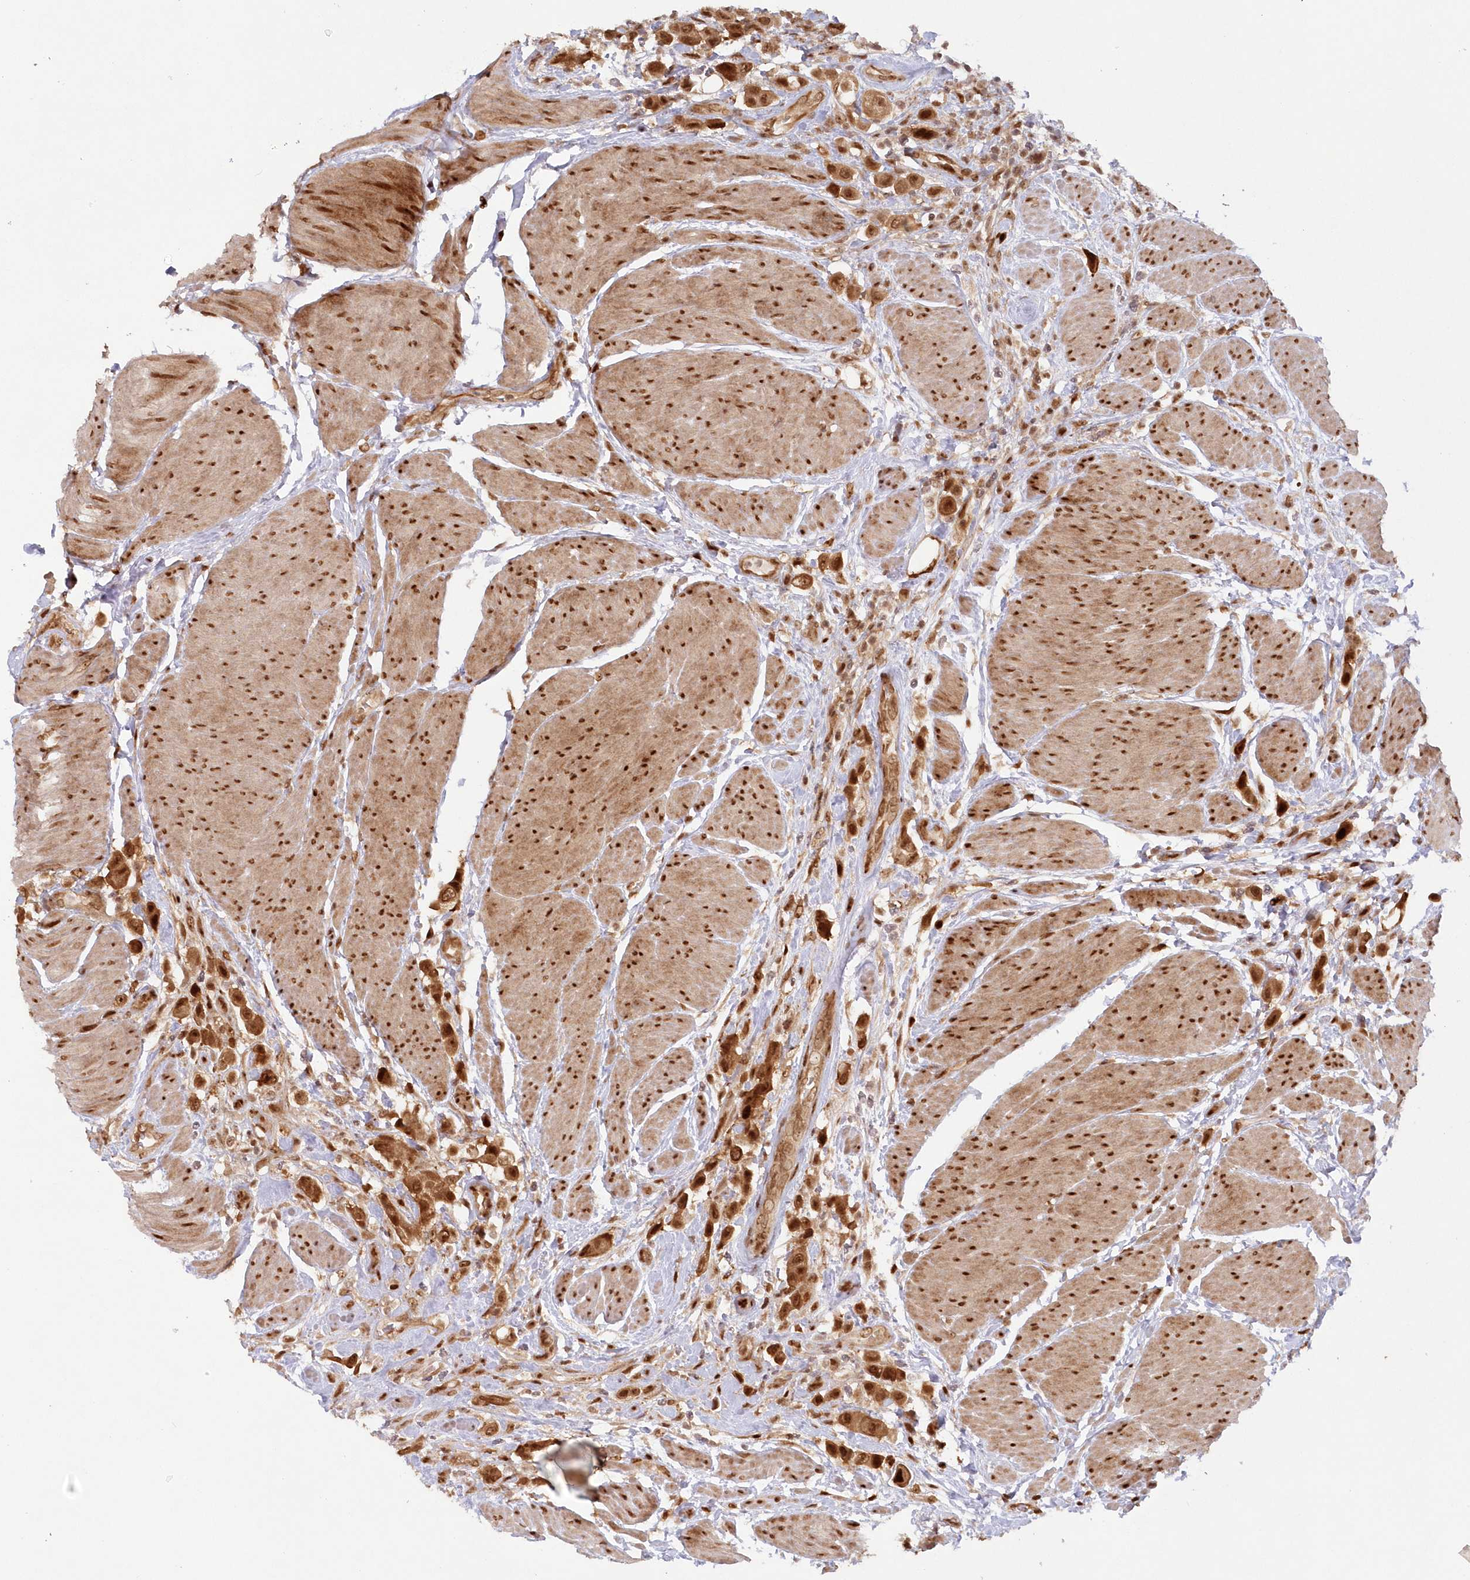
{"staining": {"intensity": "strong", "quantity": ">75%", "location": "cytoplasmic/membranous,nuclear"}, "tissue": "urothelial cancer", "cell_type": "Tumor cells", "image_type": "cancer", "snomed": [{"axis": "morphology", "description": "Urothelial carcinoma, High grade"}, {"axis": "topography", "description": "Urinary bladder"}], "caption": "This is an image of IHC staining of urothelial cancer, which shows strong expression in the cytoplasmic/membranous and nuclear of tumor cells.", "gene": "TOGARAM2", "patient": {"sex": "male", "age": 50}}